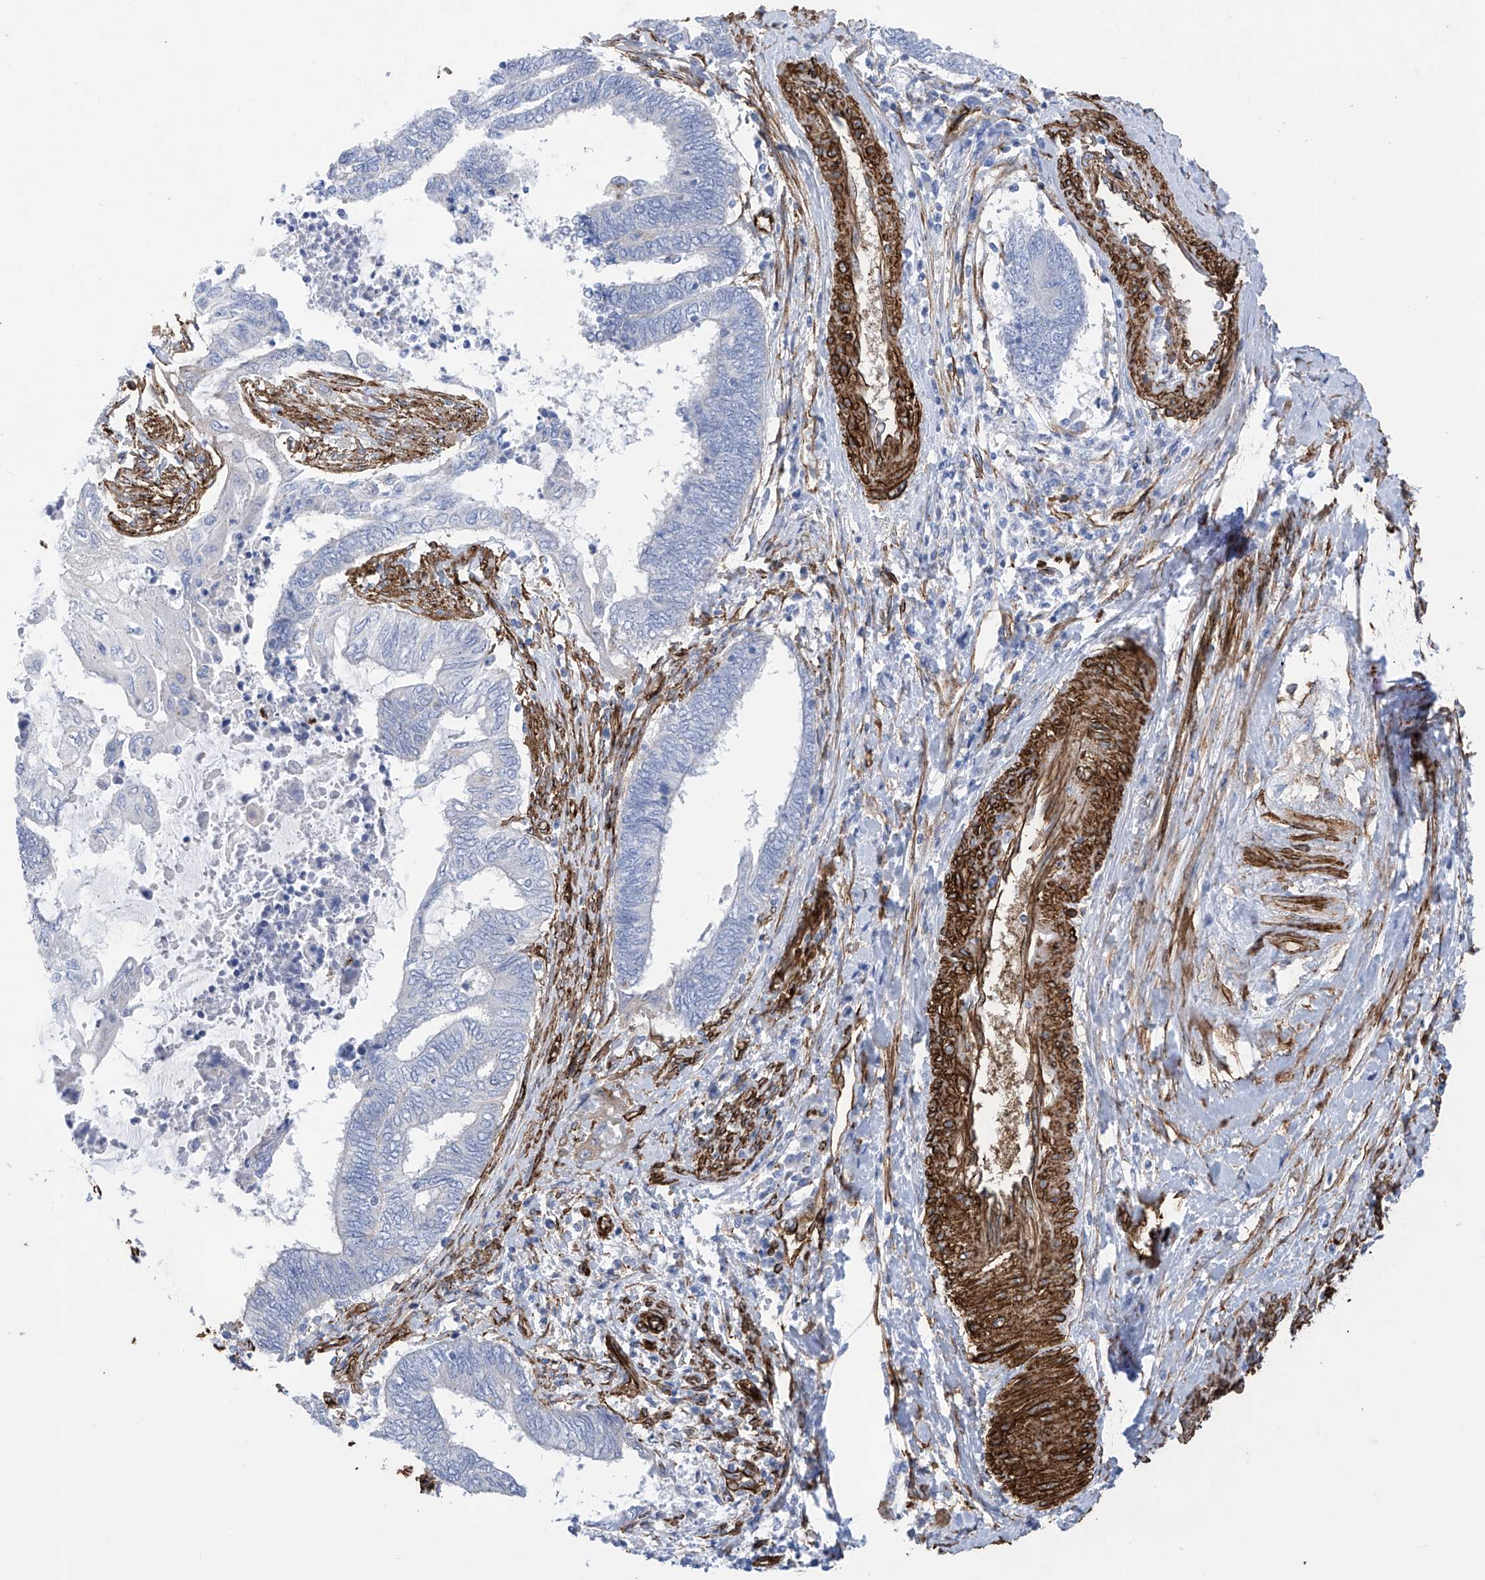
{"staining": {"intensity": "negative", "quantity": "none", "location": "none"}, "tissue": "endometrial cancer", "cell_type": "Tumor cells", "image_type": "cancer", "snomed": [{"axis": "morphology", "description": "Adenocarcinoma, NOS"}, {"axis": "topography", "description": "Uterus"}, {"axis": "topography", "description": "Endometrium"}], "caption": "The histopathology image demonstrates no staining of tumor cells in endometrial cancer. (DAB (3,3'-diaminobenzidine) IHC visualized using brightfield microscopy, high magnification).", "gene": "UBTD1", "patient": {"sex": "female", "age": 70}}